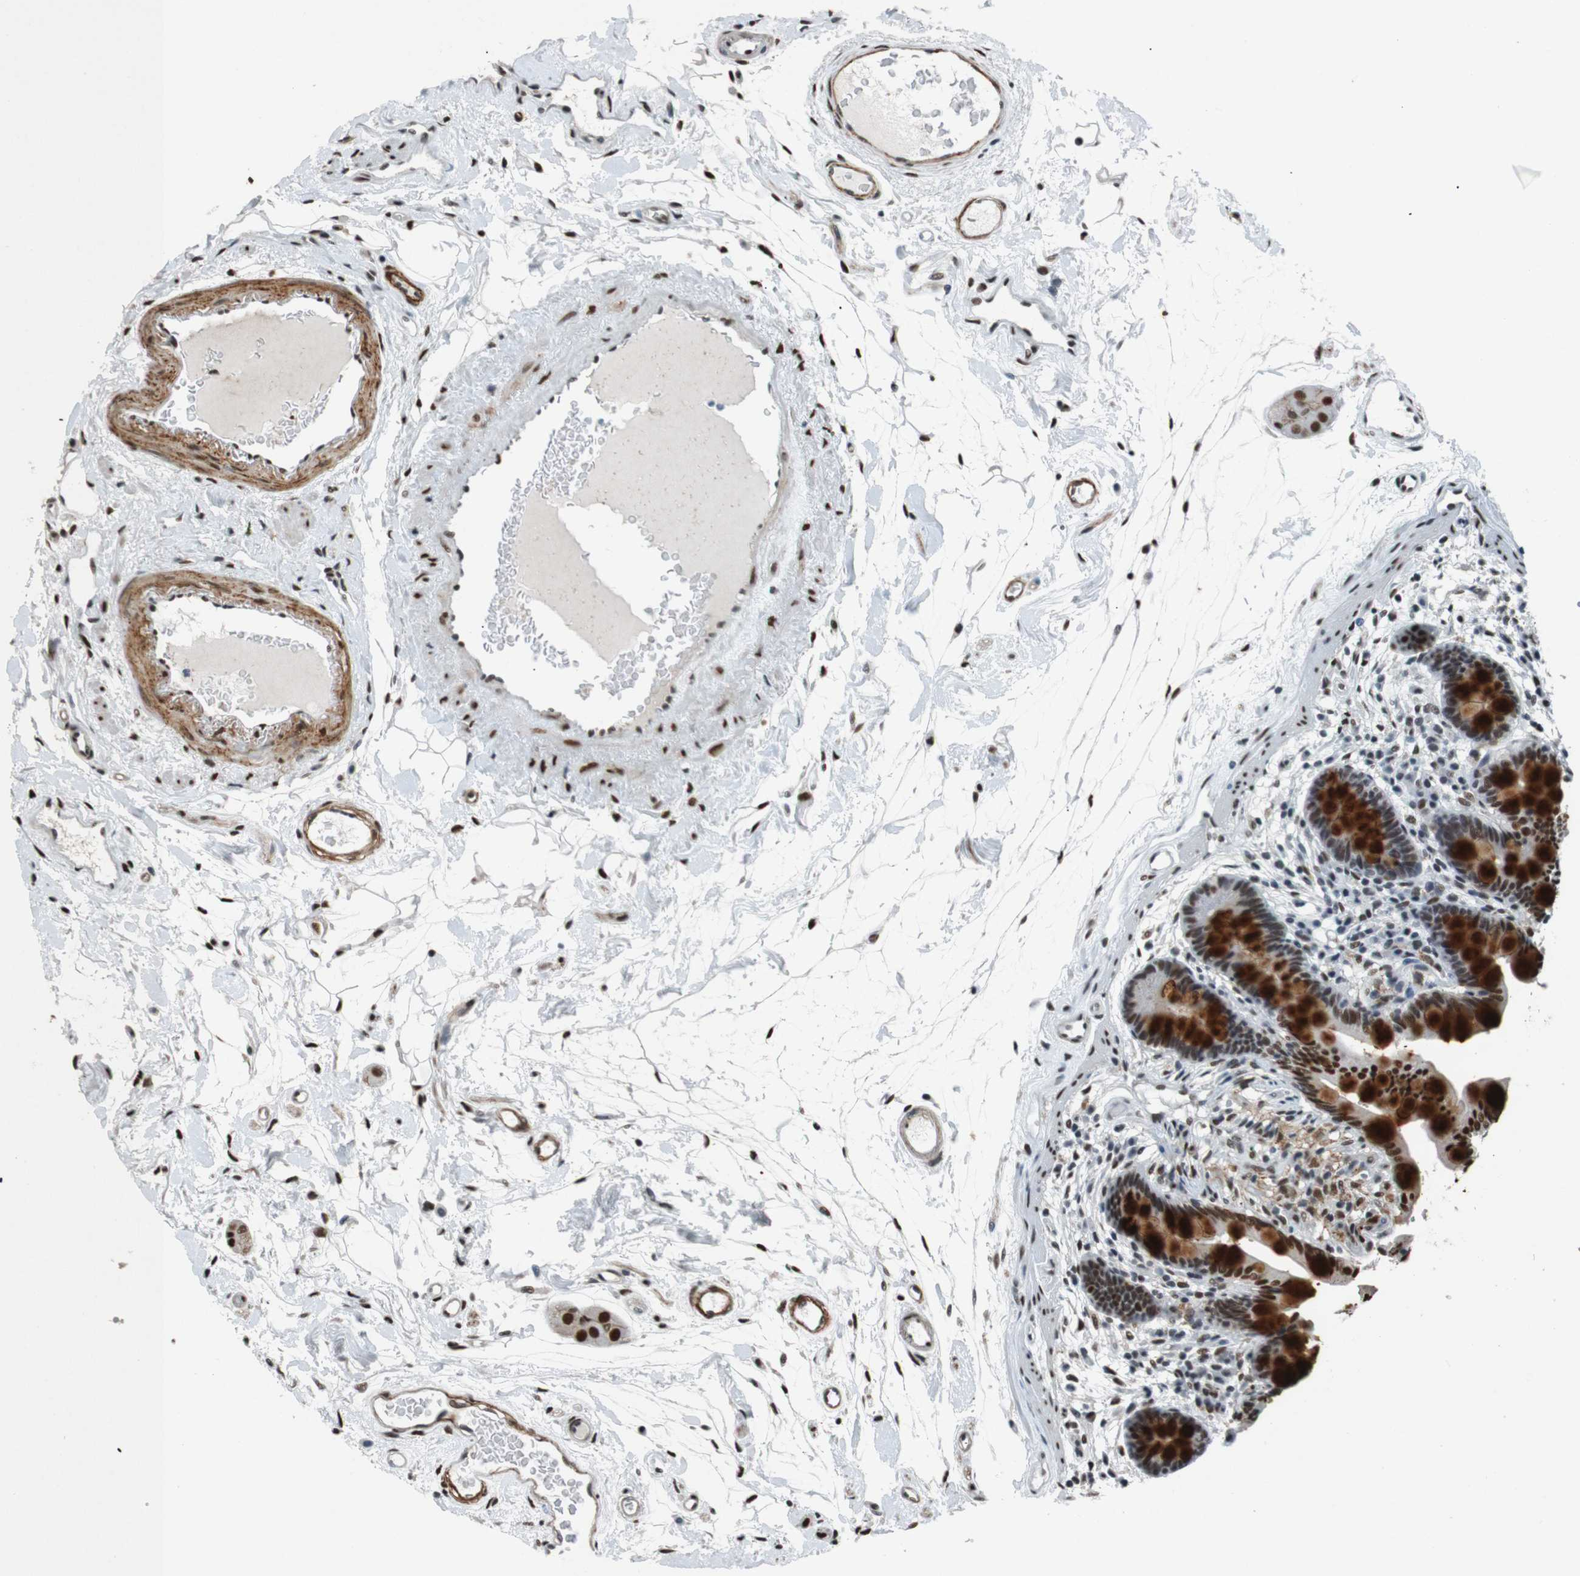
{"staining": {"intensity": "moderate", "quantity": ">75%", "location": "cytoplasmic/membranous,nuclear"}, "tissue": "colon", "cell_type": "Endothelial cells", "image_type": "normal", "snomed": [{"axis": "morphology", "description": "Normal tissue, NOS"}, {"axis": "topography", "description": "Colon"}], "caption": "A high-resolution photomicrograph shows IHC staining of normal colon, which reveals moderate cytoplasmic/membranous,nuclear expression in approximately >75% of endothelial cells. Nuclei are stained in blue.", "gene": "HEXIM1", "patient": {"sex": "male", "age": 73}}